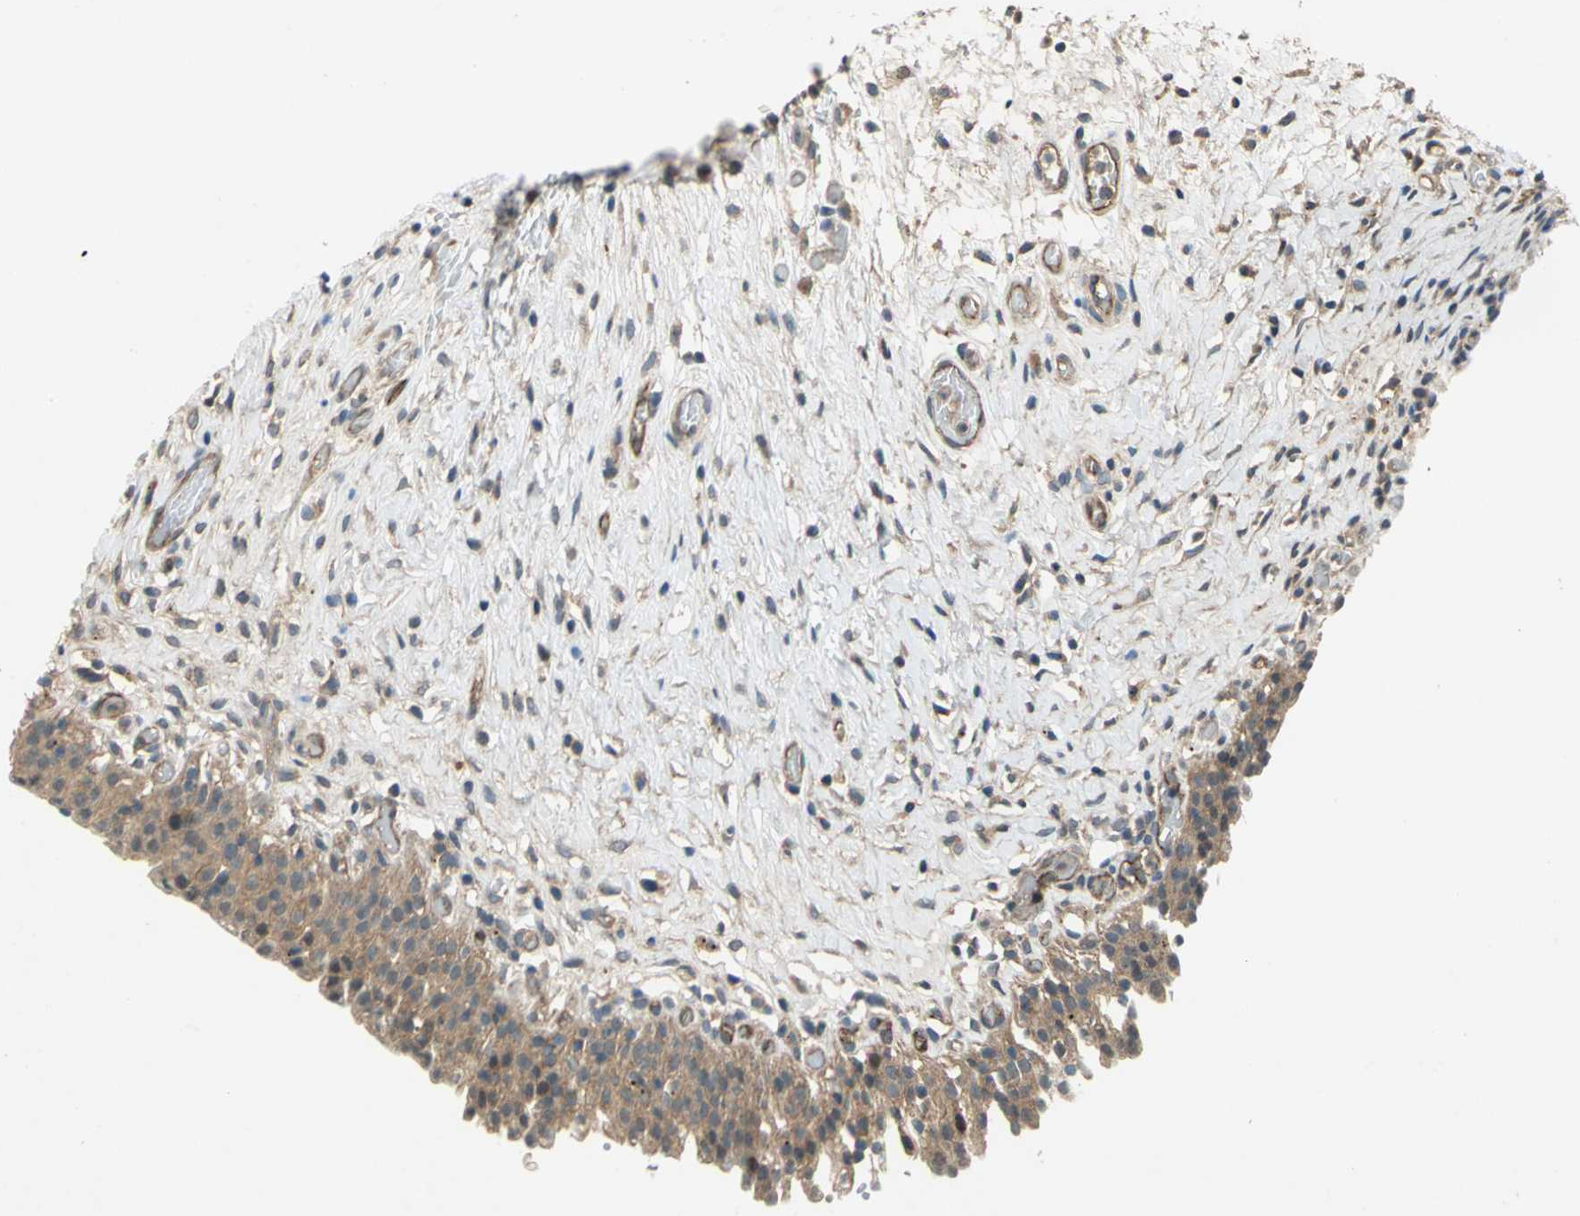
{"staining": {"intensity": "moderate", "quantity": ">75%", "location": "cytoplasmic/membranous"}, "tissue": "urinary bladder", "cell_type": "Urothelial cells", "image_type": "normal", "snomed": [{"axis": "morphology", "description": "Normal tissue, NOS"}, {"axis": "topography", "description": "Urinary bladder"}], "caption": "Urothelial cells reveal medium levels of moderate cytoplasmic/membranous expression in about >75% of cells in benign human urinary bladder.", "gene": "EMCN", "patient": {"sex": "male", "age": 51}}